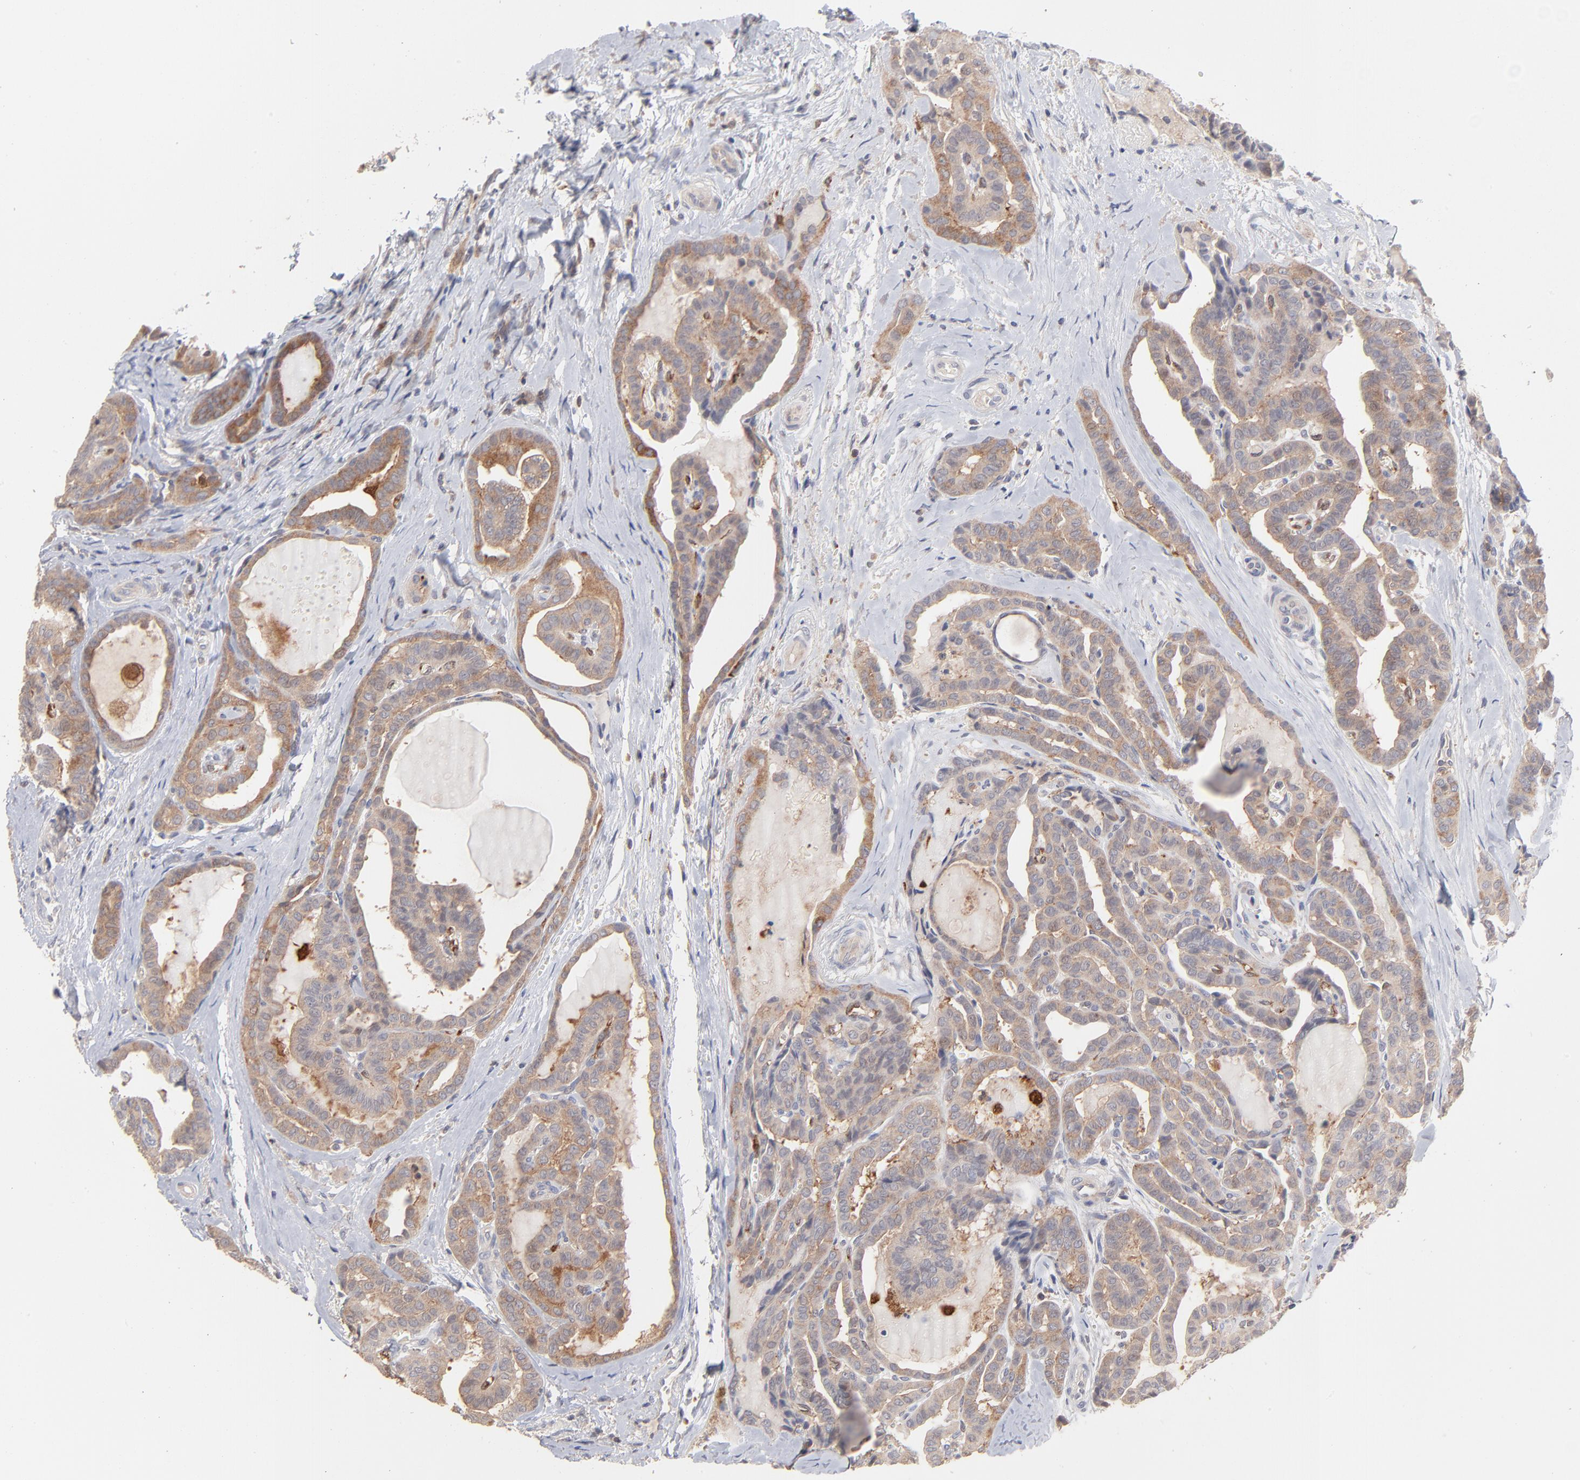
{"staining": {"intensity": "moderate", "quantity": ">75%", "location": "cytoplasmic/membranous"}, "tissue": "thyroid cancer", "cell_type": "Tumor cells", "image_type": "cancer", "snomed": [{"axis": "morphology", "description": "Carcinoma, NOS"}, {"axis": "topography", "description": "Thyroid gland"}], "caption": "DAB immunohistochemical staining of thyroid carcinoma reveals moderate cytoplasmic/membranous protein positivity in approximately >75% of tumor cells. Immunohistochemistry stains the protein of interest in brown and the nuclei are stained blue.", "gene": "IVNS1ABP", "patient": {"sex": "female", "age": 91}}